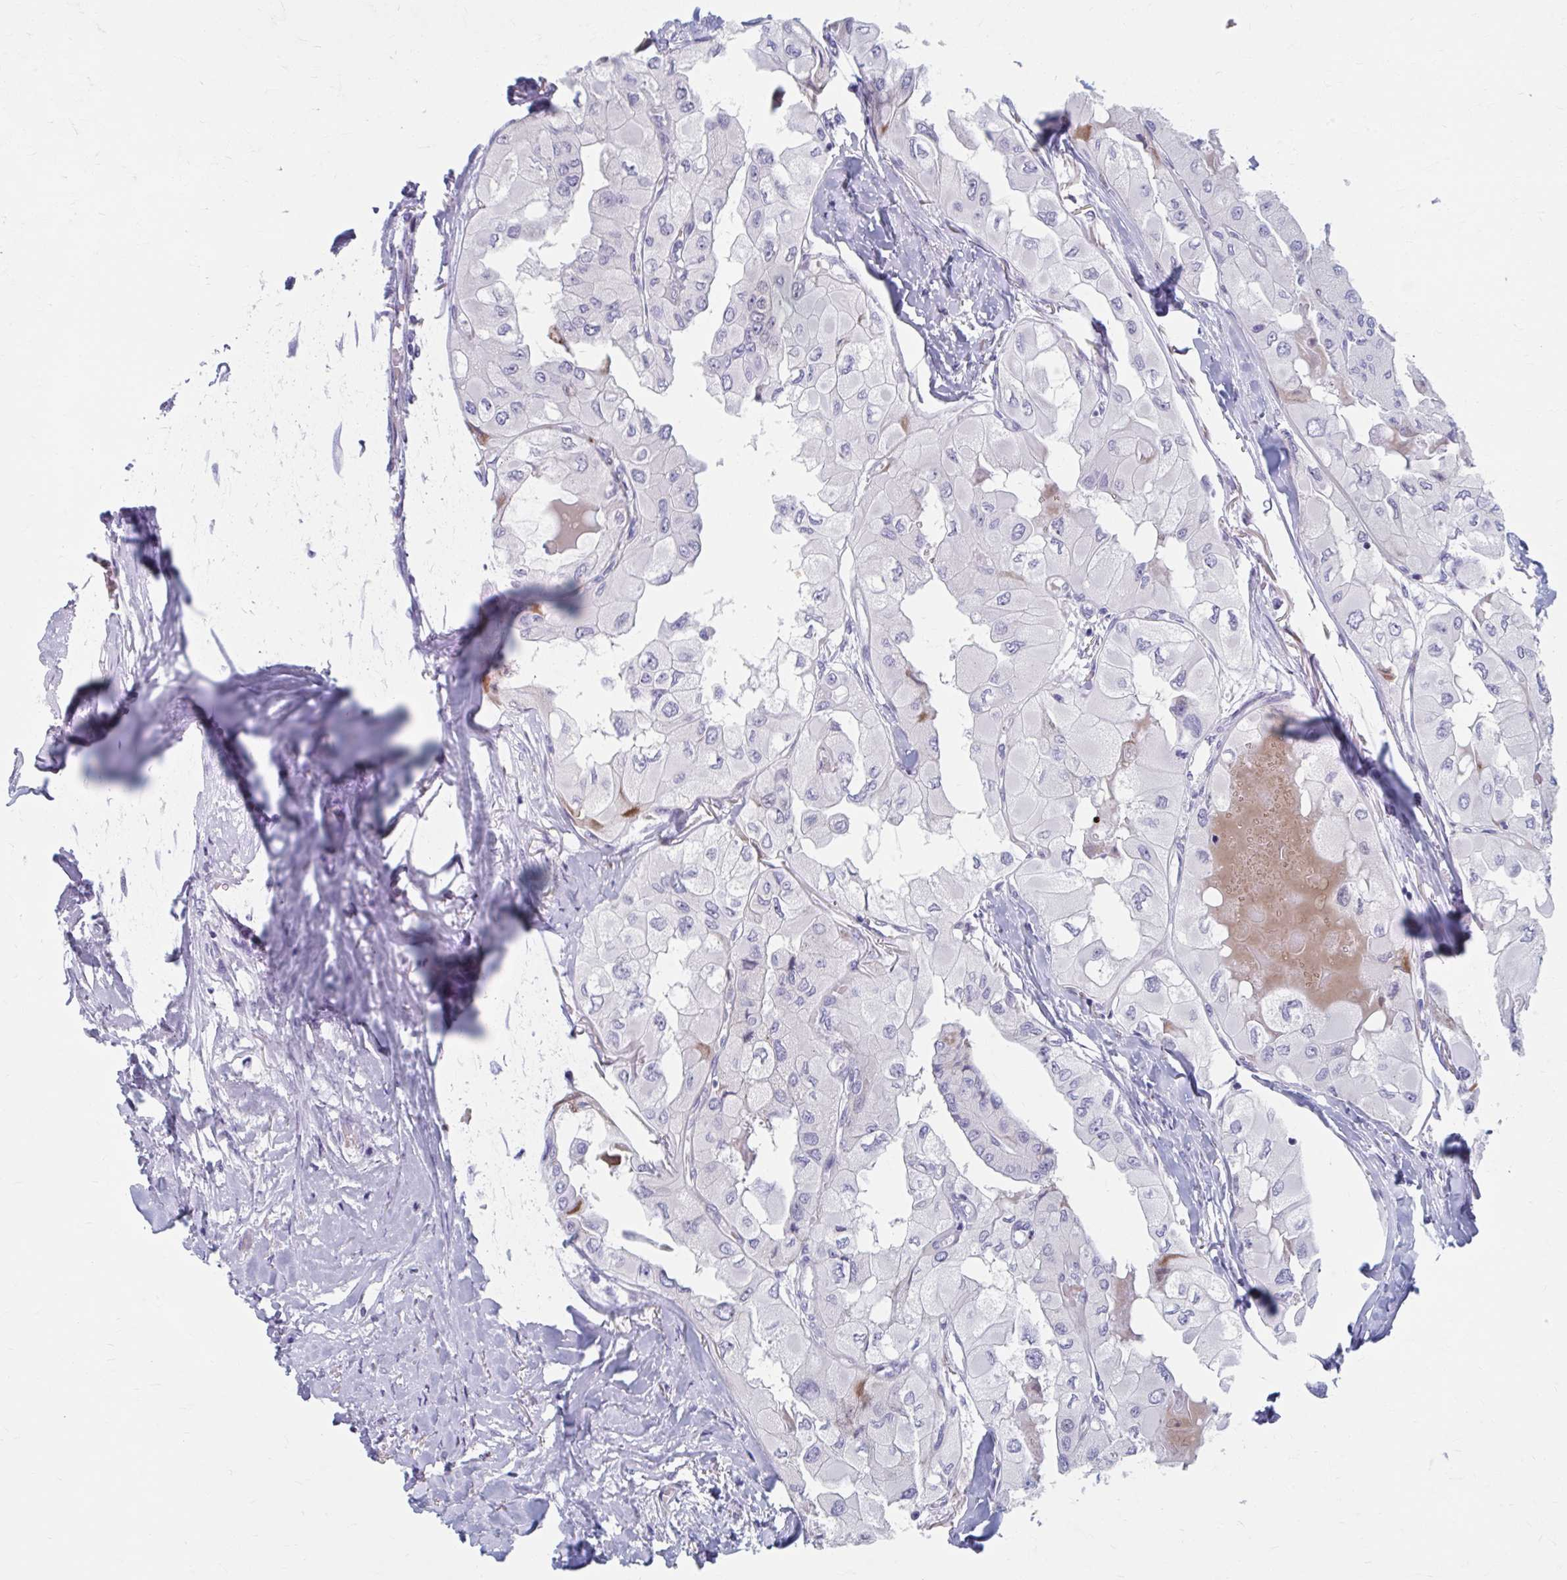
{"staining": {"intensity": "negative", "quantity": "none", "location": "none"}, "tissue": "thyroid cancer", "cell_type": "Tumor cells", "image_type": "cancer", "snomed": [{"axis": "morphology", "description": "Normal tissue, NOS"}, {"axis": "morphology", "description": "Papillary adenocarcinoma, NOS"}, {"axis": "topography", "description": "Thyroid gland"}], "caption": "This micrograph is of thyroid cancer (papillary adenocarcinoma) stained with immunohistochemistry to label a protein in brown with the nuclei are counter-stained blue. There is no expression in tumor cells.", "gene": "OLFM2", "patient": {"sex": "female", "age": 59}}